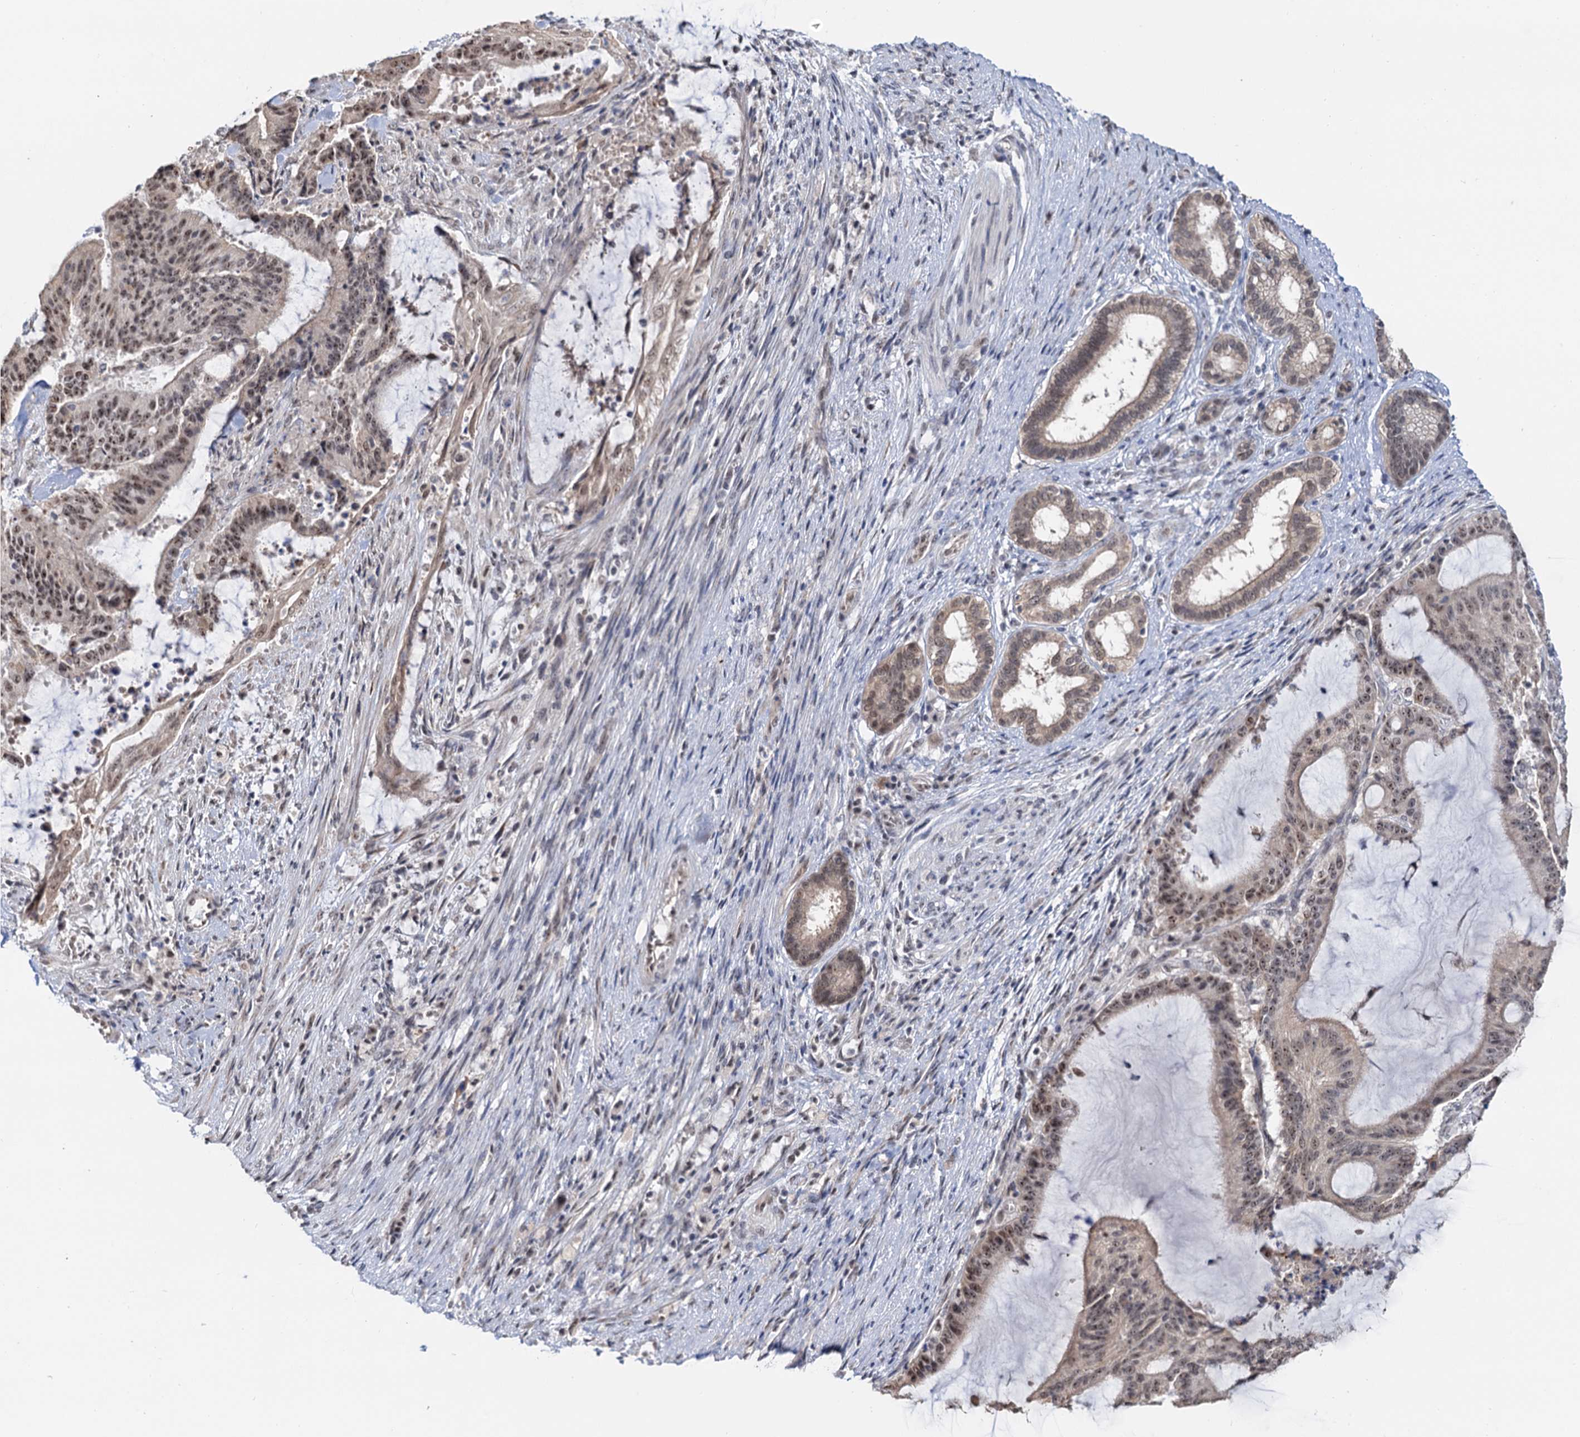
{"staining": {"intensity": "moderate", "quantity": ">75%", "location": "nuclear"}, "tissue": "liver cancer", "cell_type": "Tumor cells", "image_type": "cancer", "snomed": [{"axis": "morphology", "description": "Normal tissue, NOS"}, {"axis": "morphology", "description": "Cholangiocarcinoma"}, {"axis": "topography", "description": "Liver"}, {"axis": "topography", "description": "Peripheral nerve tissue"}], "caption": "Cholangiocarcinoma (liver) stained for a protein displays moderate nuclear positivity in tumor cells.", "gene": "NAT10", "patient": {"sex": "female", "age": 73}}